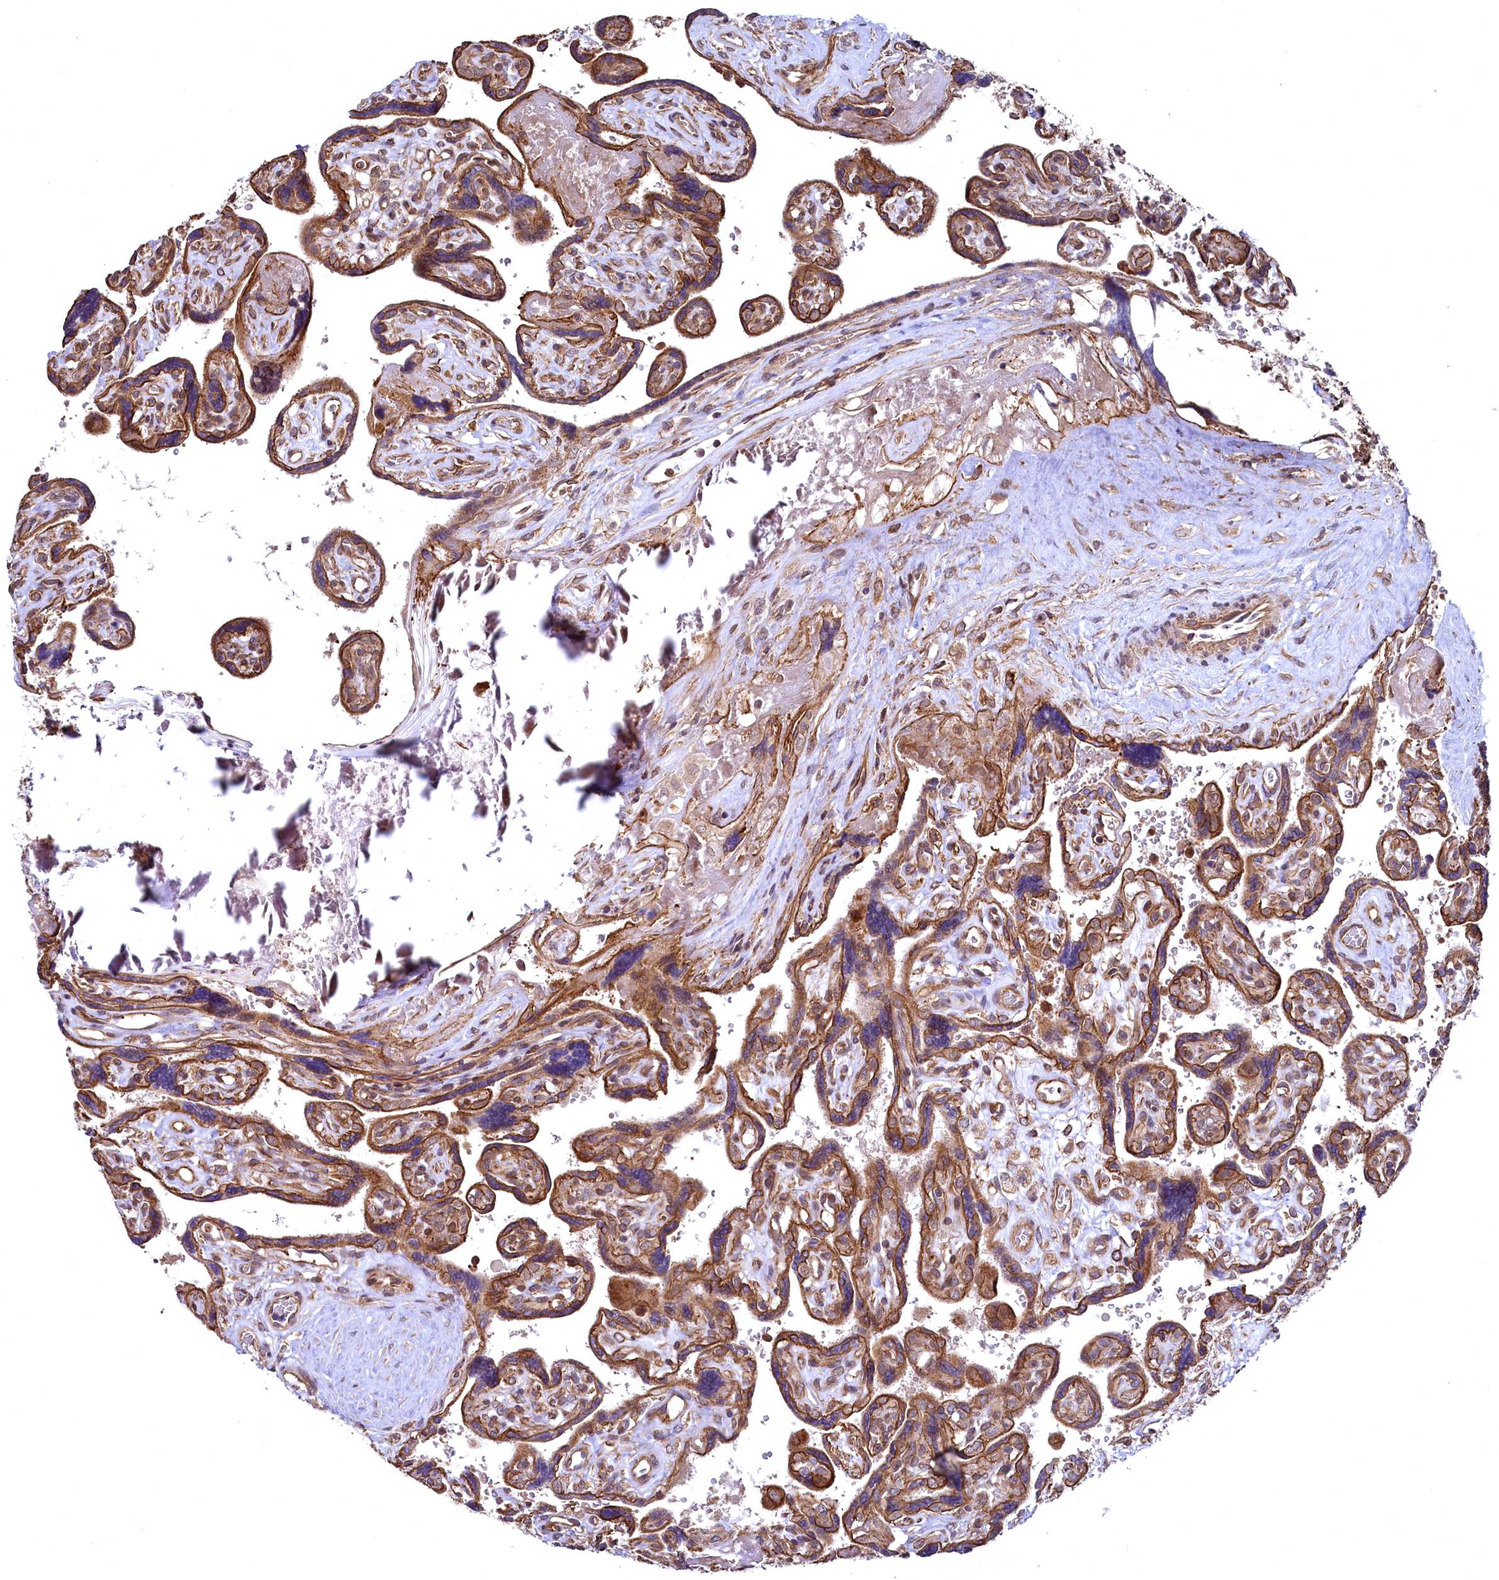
{"staining": {"intensity": "strong", "quantity": ">75%", "location": "cytoplasmic/membranous"}, "tissue": "placenta", "cell_type": "Trophoblastic cells", "image_type": "normal", "snomed": [{"axis": "morphology", "description": "Normal tissue, NOS"}, {"axis": "topography", "description": "Placenta"}], "caption": "The micrograph reveals immunohistochemical staining of benign placenta. There is strong cytoplasmic/membranous positivity is appreciated in approximately >75% of trophoblastic cells. (Stains: DAB in brown, nuclei in blue, Microscopy: brightfield microscopy at high magnification).", "gene": "SVIP", "patient": {"sex": "female", "age": 39}}